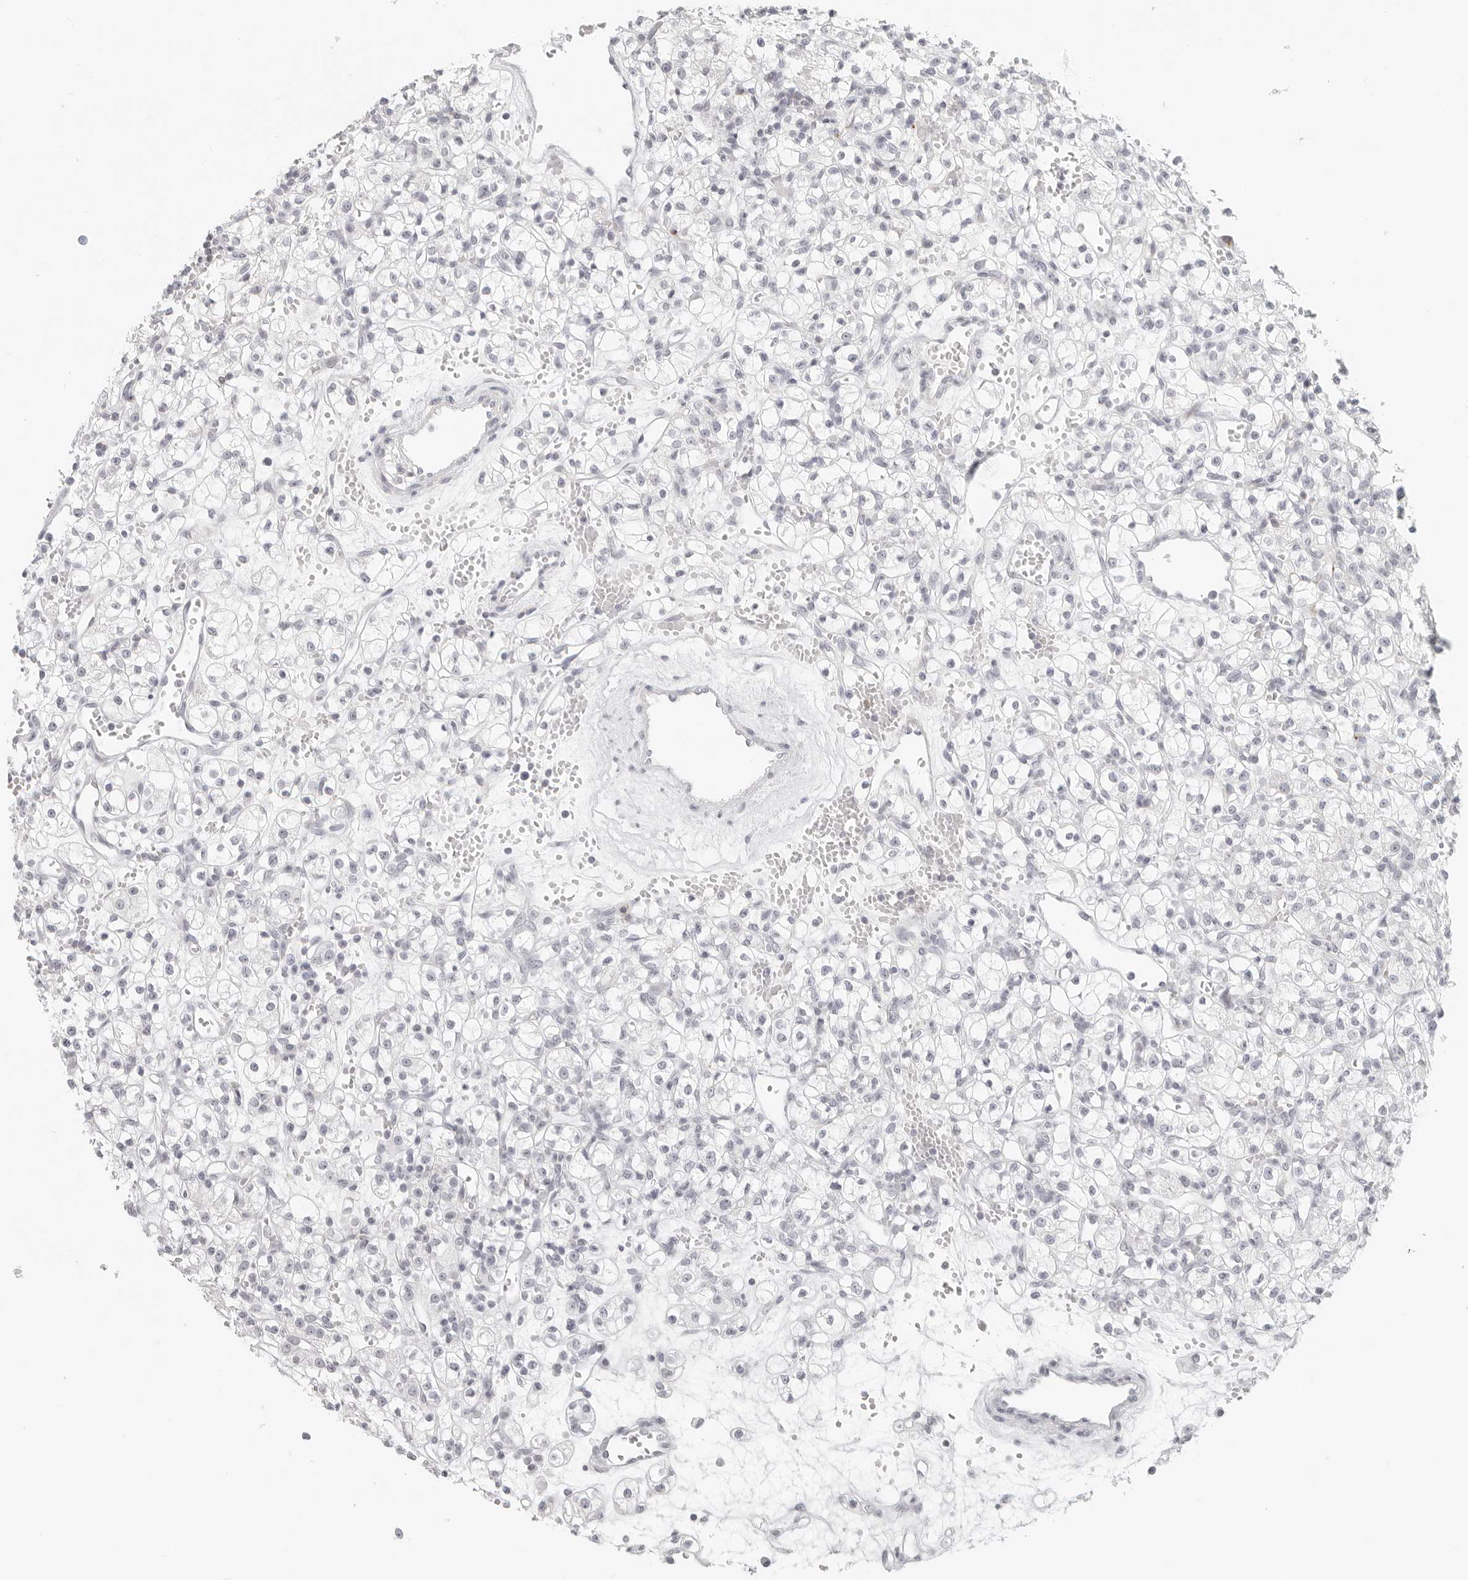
{"staining": {"intensity": "negative", "quantity": "none", "location": "none"}, "tissue": "renal cancer", "cell_type": "Tumor cells", "image_type": "cancer", "snomed": [{"axis": "morphology", "description": "Adenocarcinoma, NOS"}, {"axis": "topography", "description": "Kidney"}], "caption": "High power microscopy micrograph of an immunohistochemistry histopathology image of renal cancer, revealing no significant staining in tumor cells.", "gene": "RPS6KC1", "patient": {"sex": "female", "age": 59}}